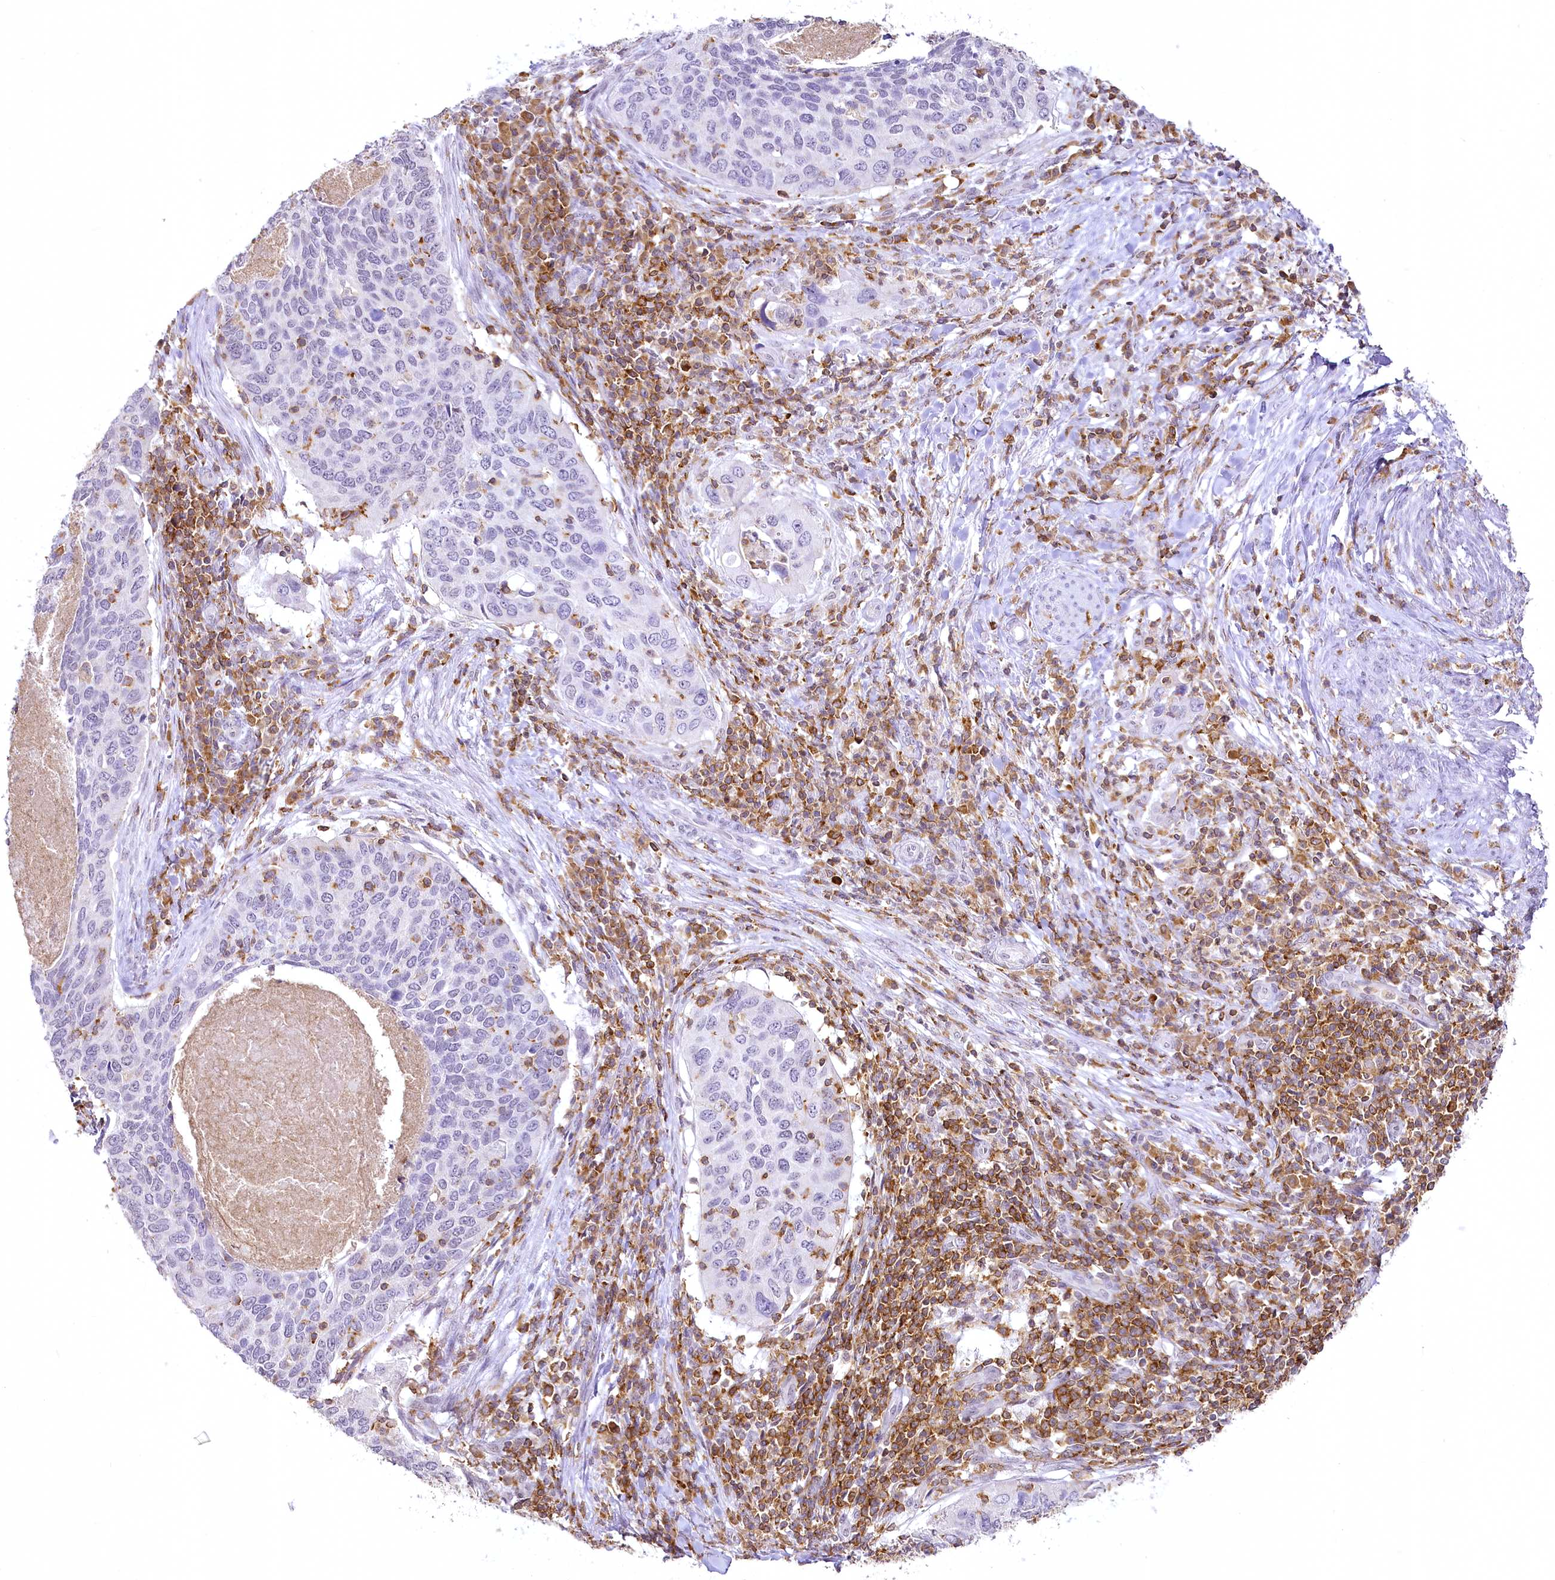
{"staining": {"intensity": "negative", "quantity": "none", "location": "none"}, "tissue": "cervical cancer", "cell_type": "Tumor cells", "image_type": "cancer", "snomed": [{"axis": "morphology", "description": "Squamous cell carcinoma, NOS"}, {"axis": "topography", "description": "Cervix"}], "caption": "Tumor cells are negative for protein expression in human cervical cancer (squamous cell carcinoma).", "gene": "DOCK2", "patient": {"sex": "female", "age": 38}}